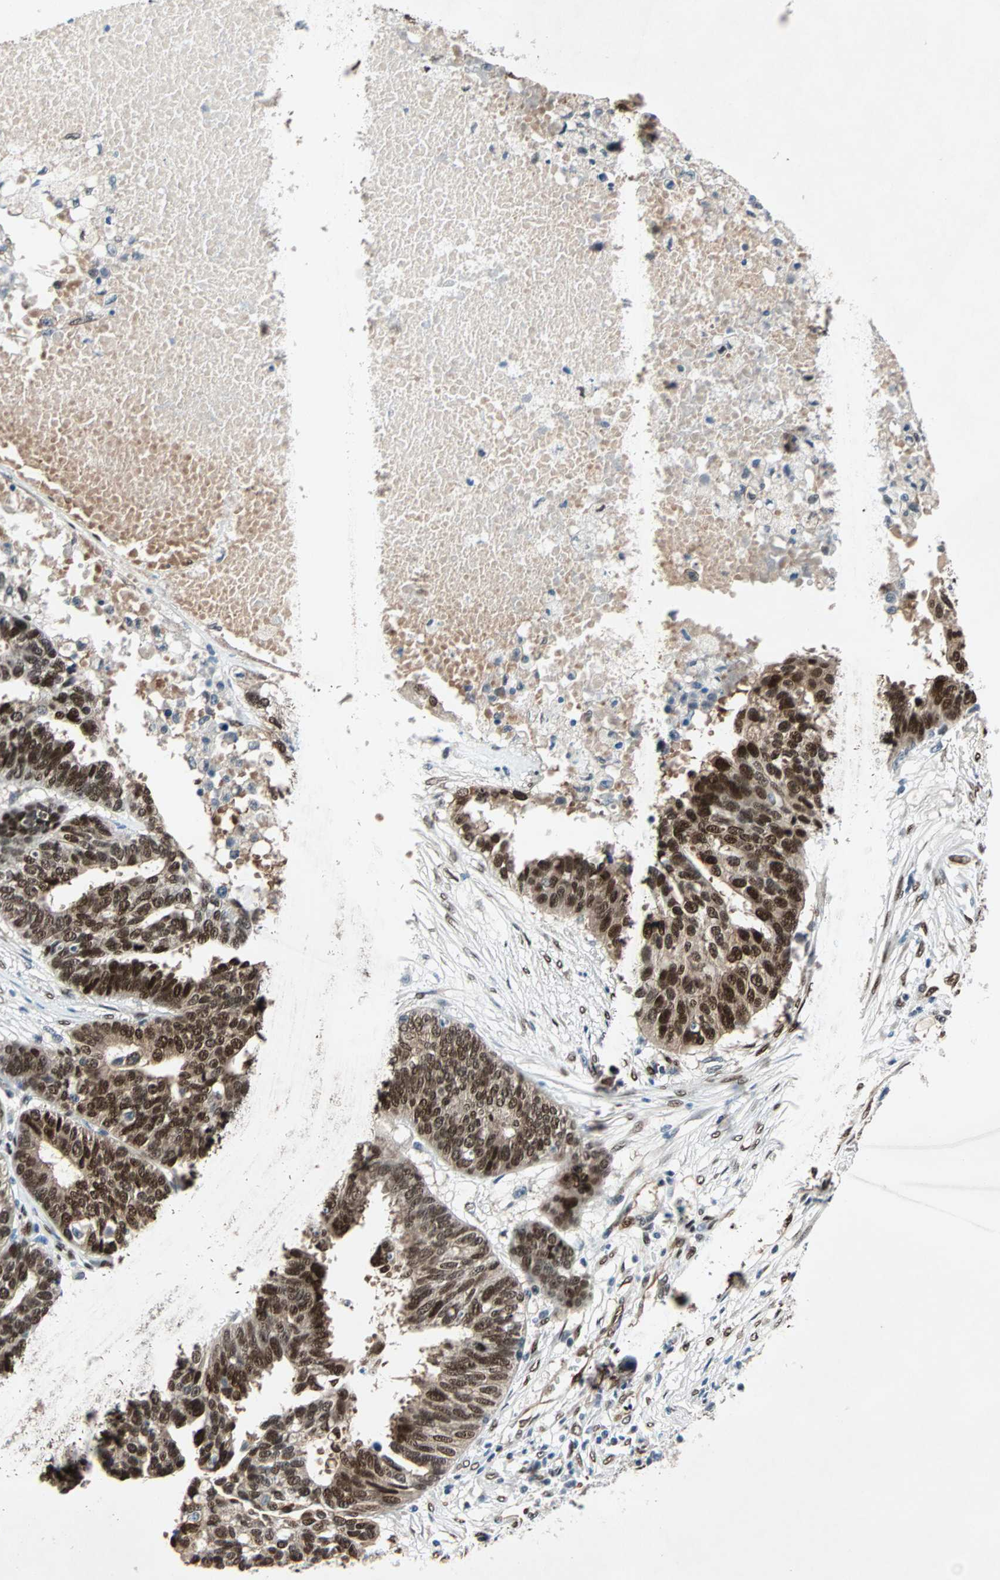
{"staining": {"intensity": "strong", "quantity": ">75%", "location": "cytoplasmic/membranous,nuclear"}, "tissue": "ovarian cancer", "cell_type": "Tumor cells", "image_type": "cancer", "snomed": [{"axis": "morphology", "description": "Cystadenocarcinoma, serous, NOS"}, {"axis": "topography", "description": "Ovary"}], "caption": "This histopathology image exhibits immunohistochemistry (IHC) staining of human ovarian serous cystadenocarcinoma, with high strong cytoplasmic/membranous and nuclear positivity in about >75% of tumor cells.", "gene": "WWTR1", "patient": {"sex": "female", "age": 59}}